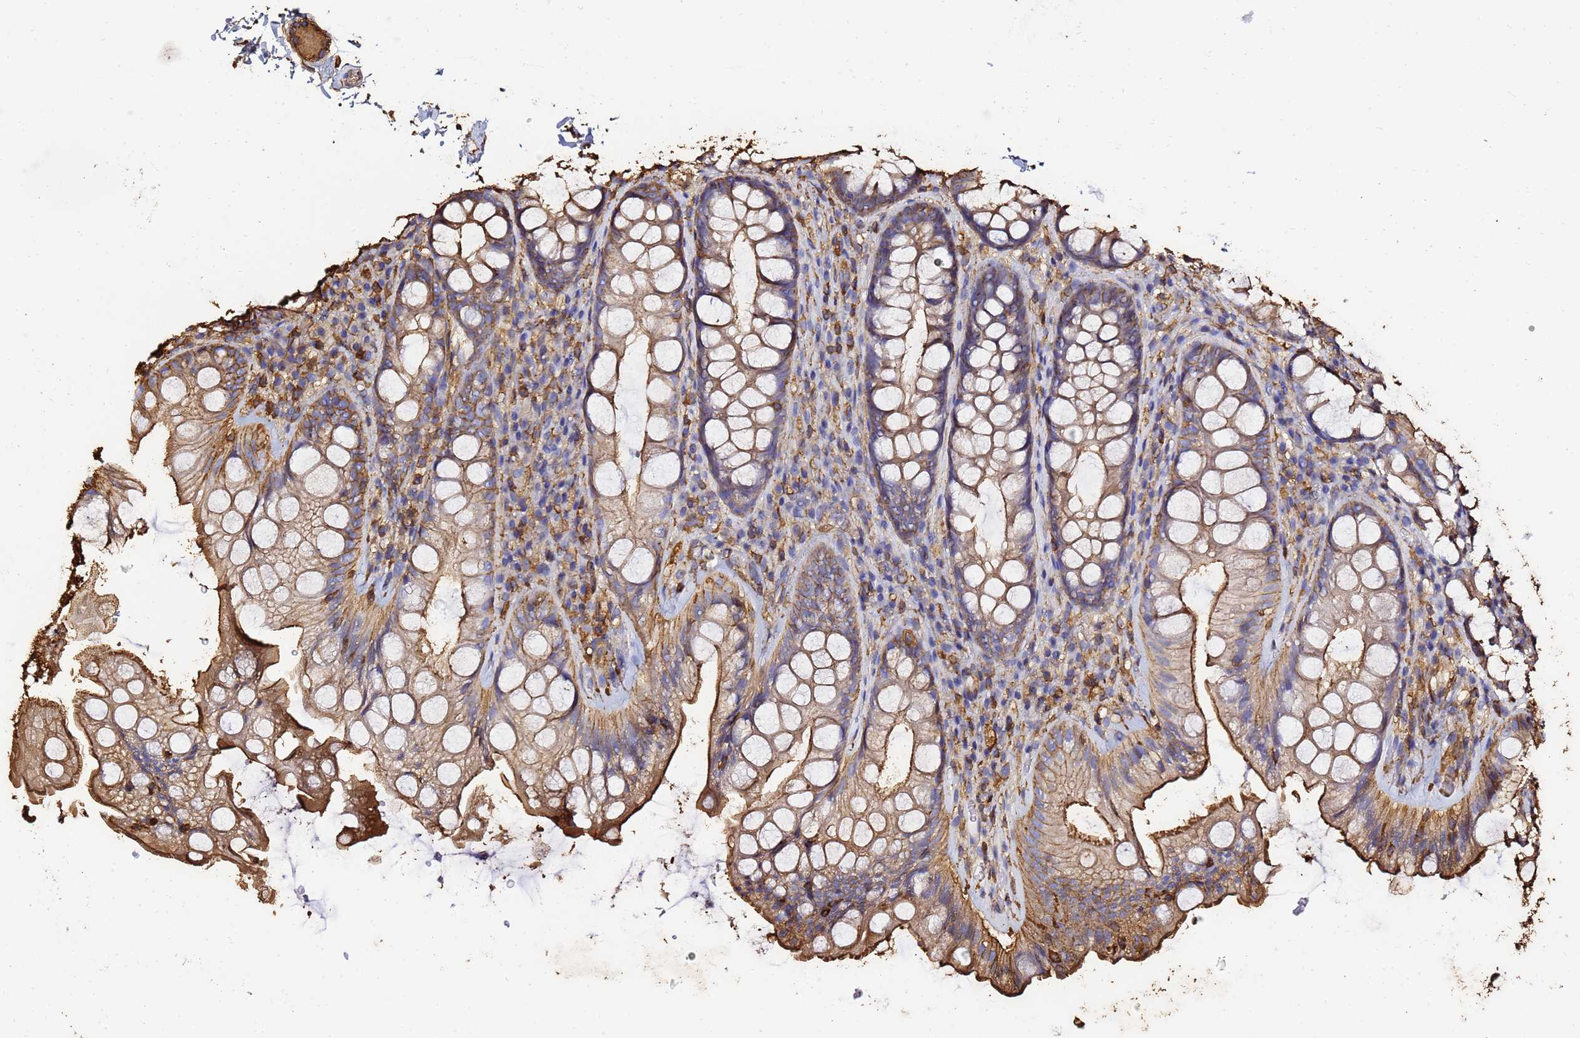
{"staining": {"intensity": "moderate", "quantity": "25%-75%", "location": "cytoplasmic/membranous"}, "tissue": "rectum", "cell_type": "Glandular cells", "image_type": "normal", "snomed": [{"axis": "morphology", "description": "Normal tissue, NOS"}, {"axis": "topography", "description": "Rectum"}], "caption": "This is a histology image of immunohistochemistry (IHC) staining of normal rectum, which shows moderate positivity in the cytoplasmic/membranous of glandular cells.", "gene": "ACTA1", "patient": {"sex": "male", "age": 74}}